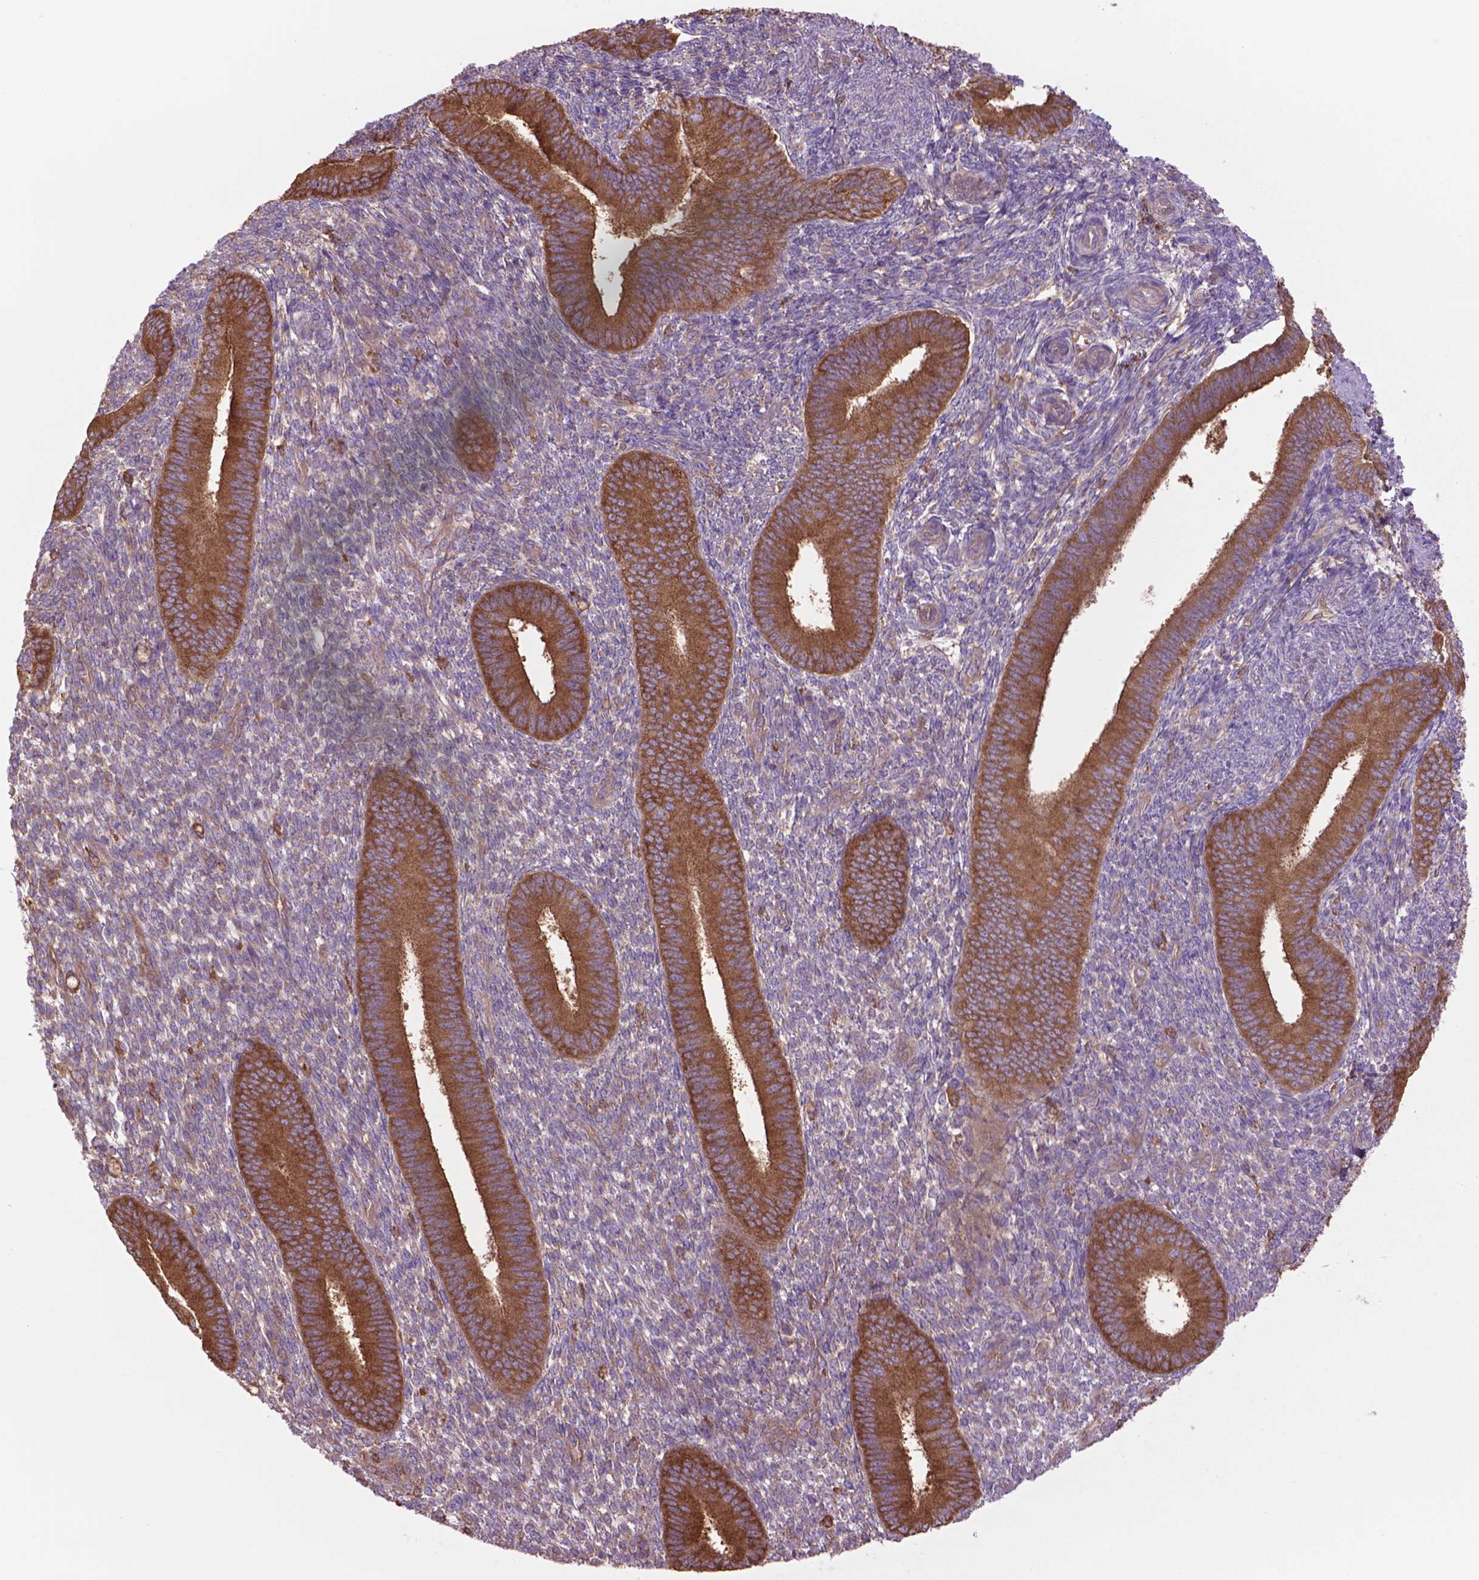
{"staining": {"intensity": "moderate", "quantity": "<25%", "location": "cytoplasmic/membranous"}, "tissue": "endometrium", "cell_type": "Cells in endometrial stroma", "image_type": "normal", "snomed": [{"axis": "morphology", "description": "Normal tissue, NOS"}, {"axis": "topography", "description": "Endometrium"}], "caption": "Protein staining of benign endometrium shows moderate cytoplasmic/membranous positivity in approximately <25% of cells in endometrial stroma.", "gene": "CORO1B", "patient": {"sex": "female", "age": 39}}